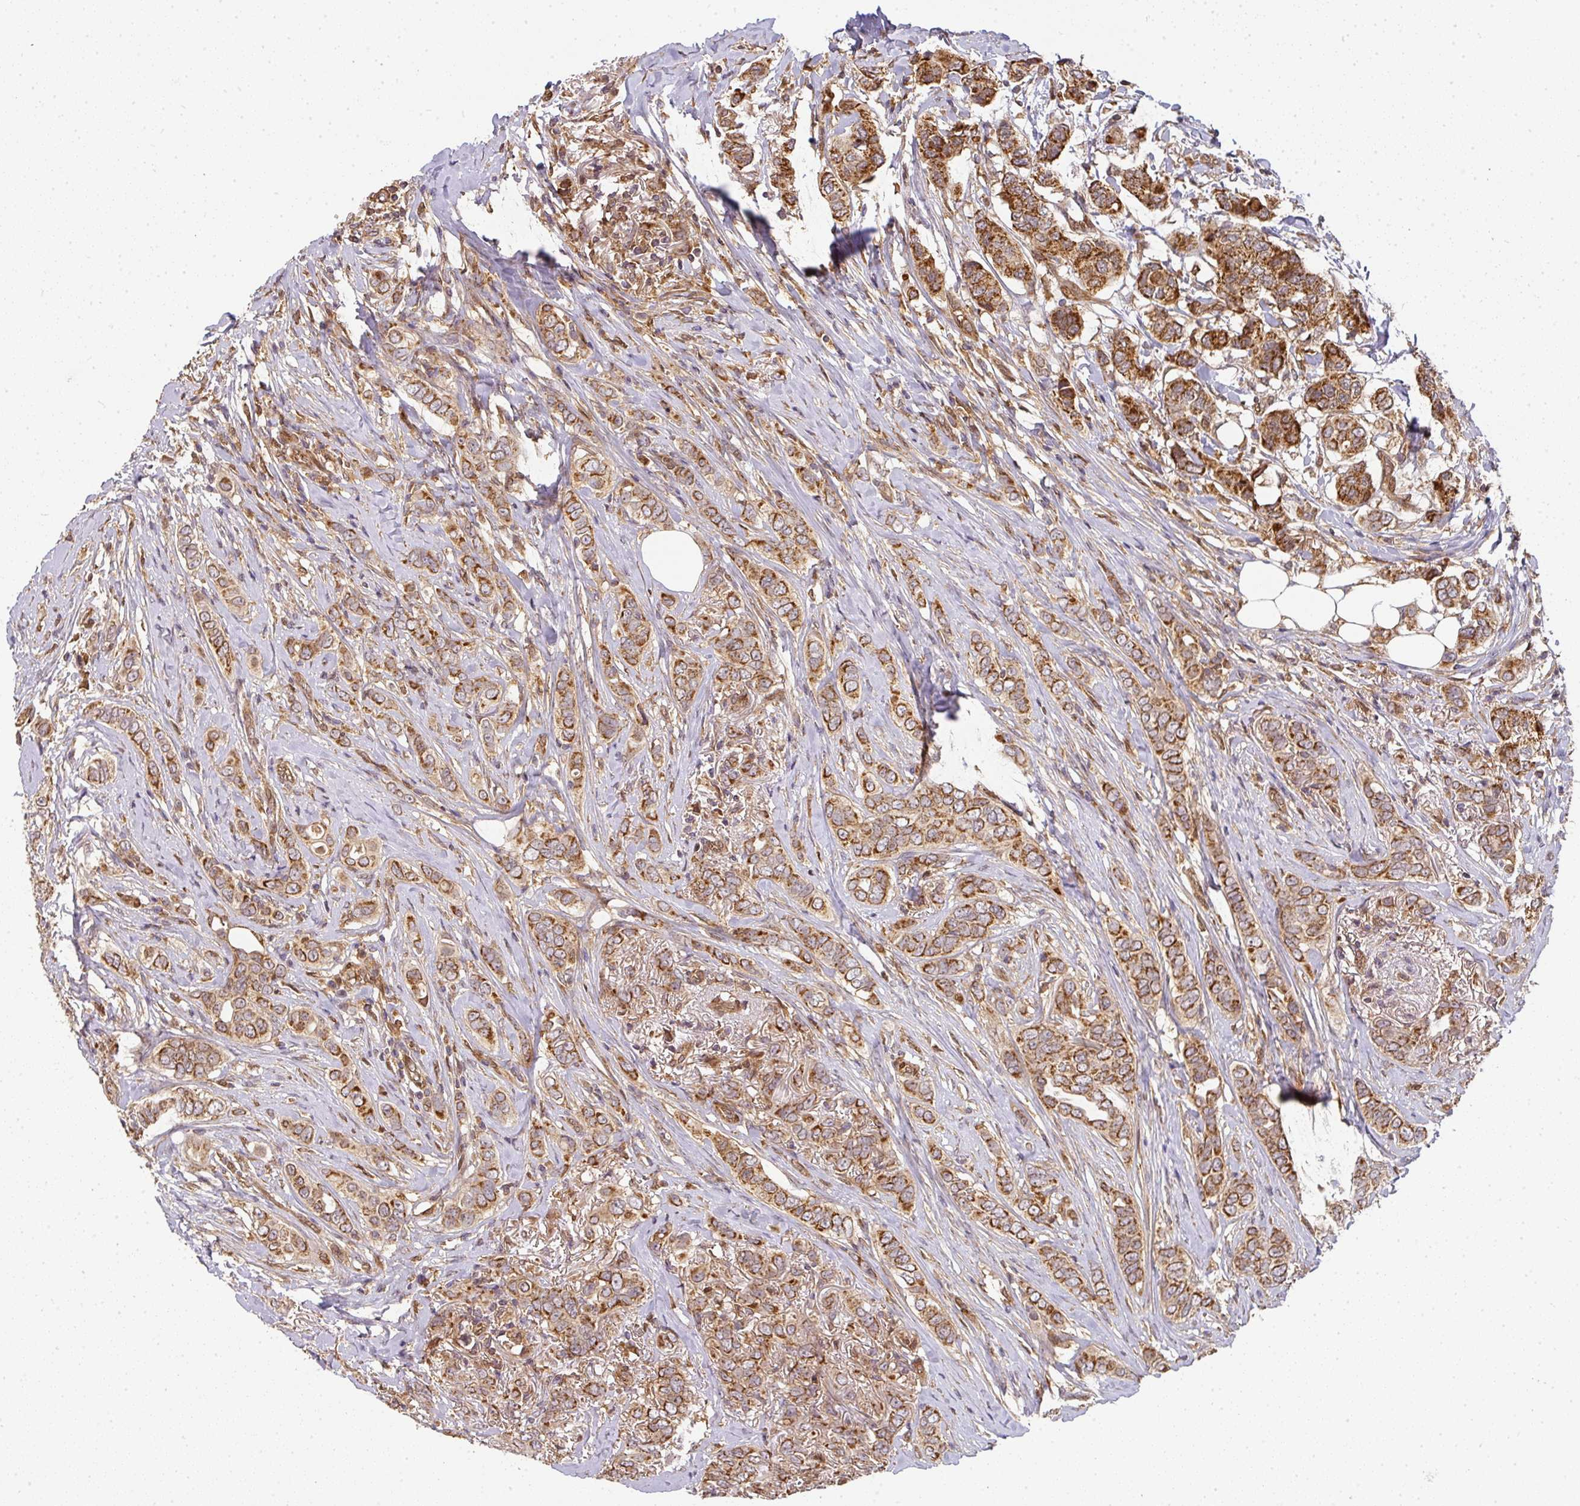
{"staining": {"intensity": "strong", "quantity": ">75%", "location": "cytoplasmic/membranous"}, "tissue": "breast cancer", "cell_type": "Tumor cells", "image_type": "cancer", "snomed": [{"axis": "morphology", "description": "Lobular carcinoma"}, {"axis": "topography", "description": "Breast"}], "caption": "Protein staining by IHC displays strong cytoplasmic/membranous positivity in about >75% of tumor cells in lobular carcinoma (breast).", "gene": "MALSU1", "patient": {"sex": "female", "age": 51}}